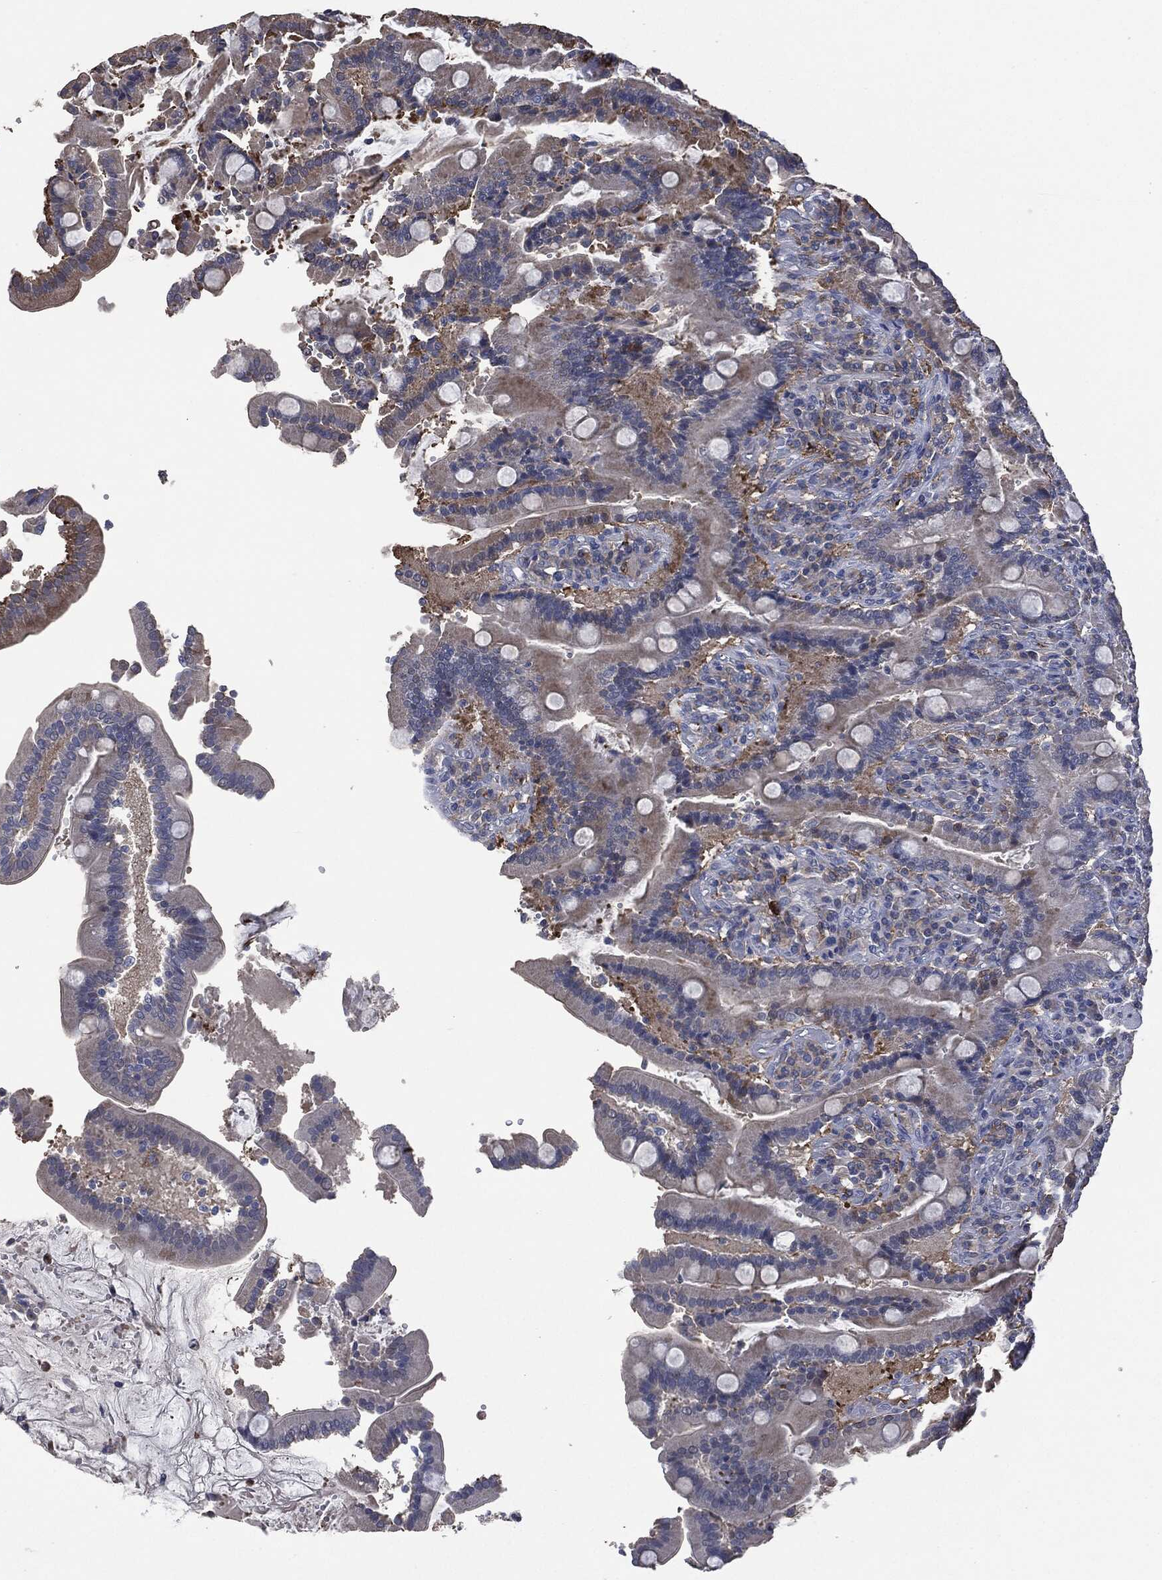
{"staining": {"intensity": "moderate", "quantity": "<25%", "location": "cytoplasmic/membranous"}, "tissue": "duodenum", "cell_type": "Glandular cells", "image_type": "normal", "snomed": [{"axis": "morphology", "description": "Normal tissue, NOS"}, {"axis": "topography", "description": "Duodenum"}], "caption": "This is a histology image of immunohistochemistry (IHC) staining of benign duodenum, which shows moderate staining in the cytoplasmic/membranous of glandular cells.", "gene": "CD33", "patient": {"sex": "female", "age": 62}}